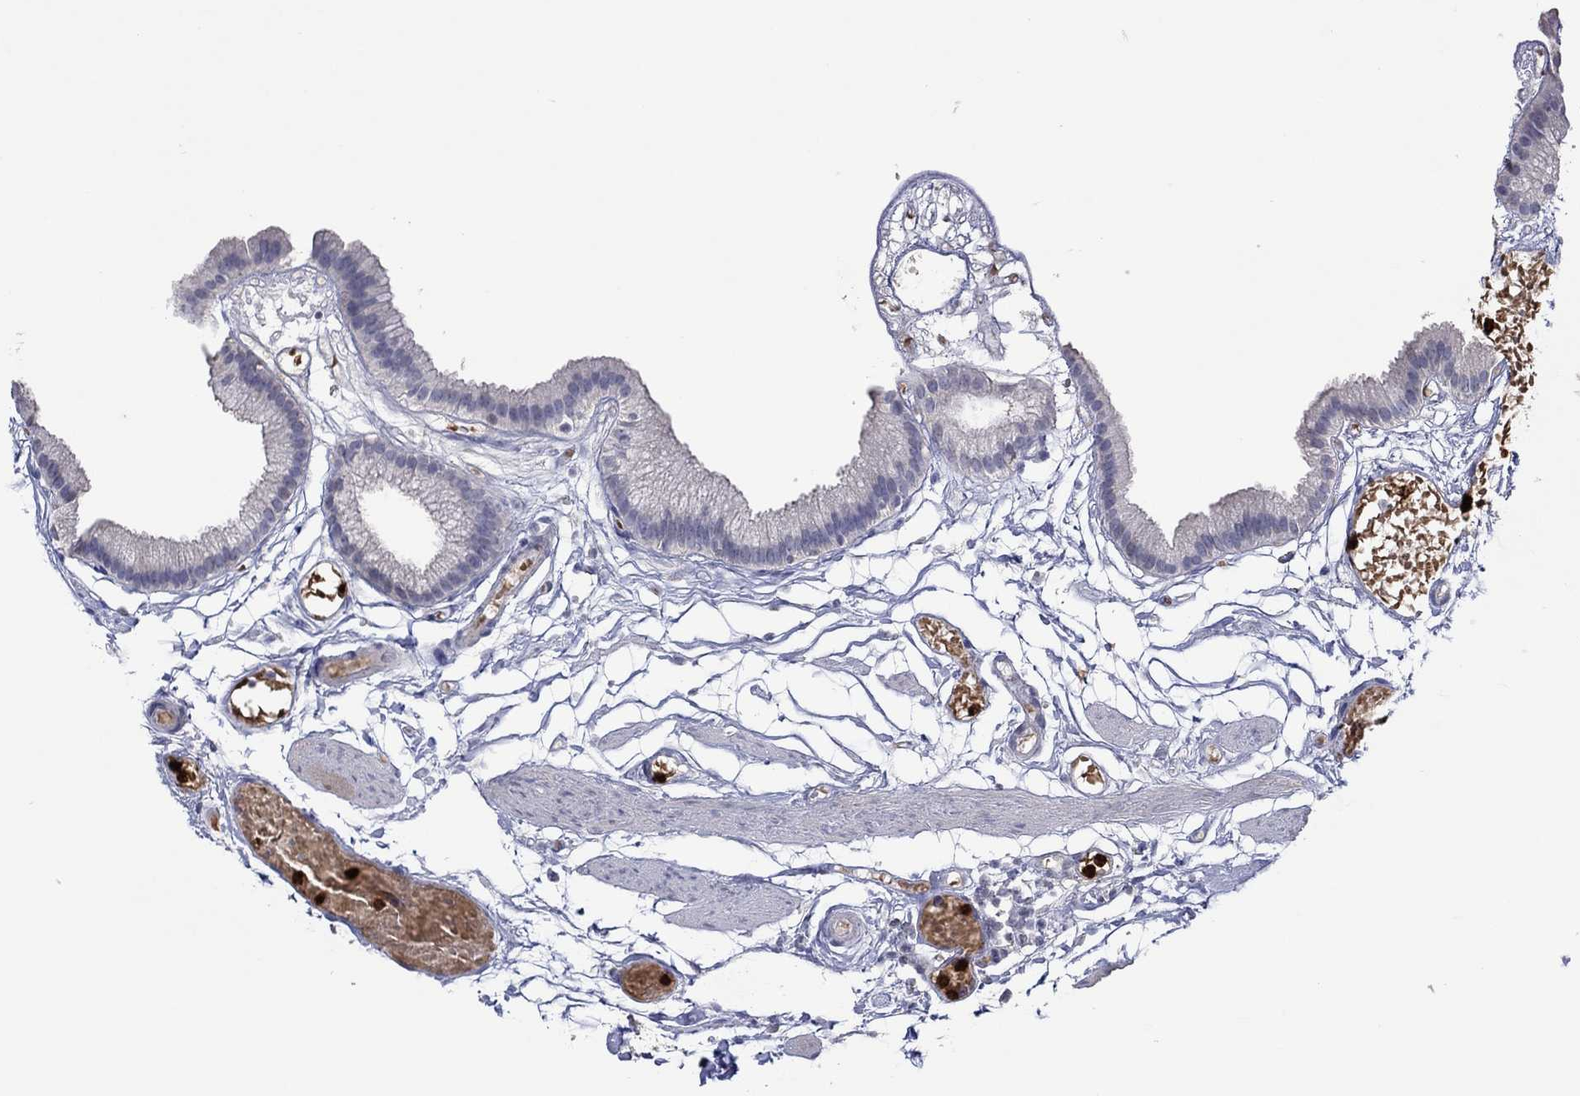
{"staining": {"intensity": "negative", "quantity": "none", "location": "none"}, "tissue": "gallbladder", "cell_type": "Glandular cells", "image_type": "normal", "snomed": [{"axis": "morphology", "description": "Normal tissue, NOS"}, {"axis": "topography", "description": "Gallbladder"}], "caption": "A photomicrograph of gallbladder stained for a protein displays no brown staining in glandular cells.", "gene": "CCL5", "patient": {"sex": "female", "age": 45}}